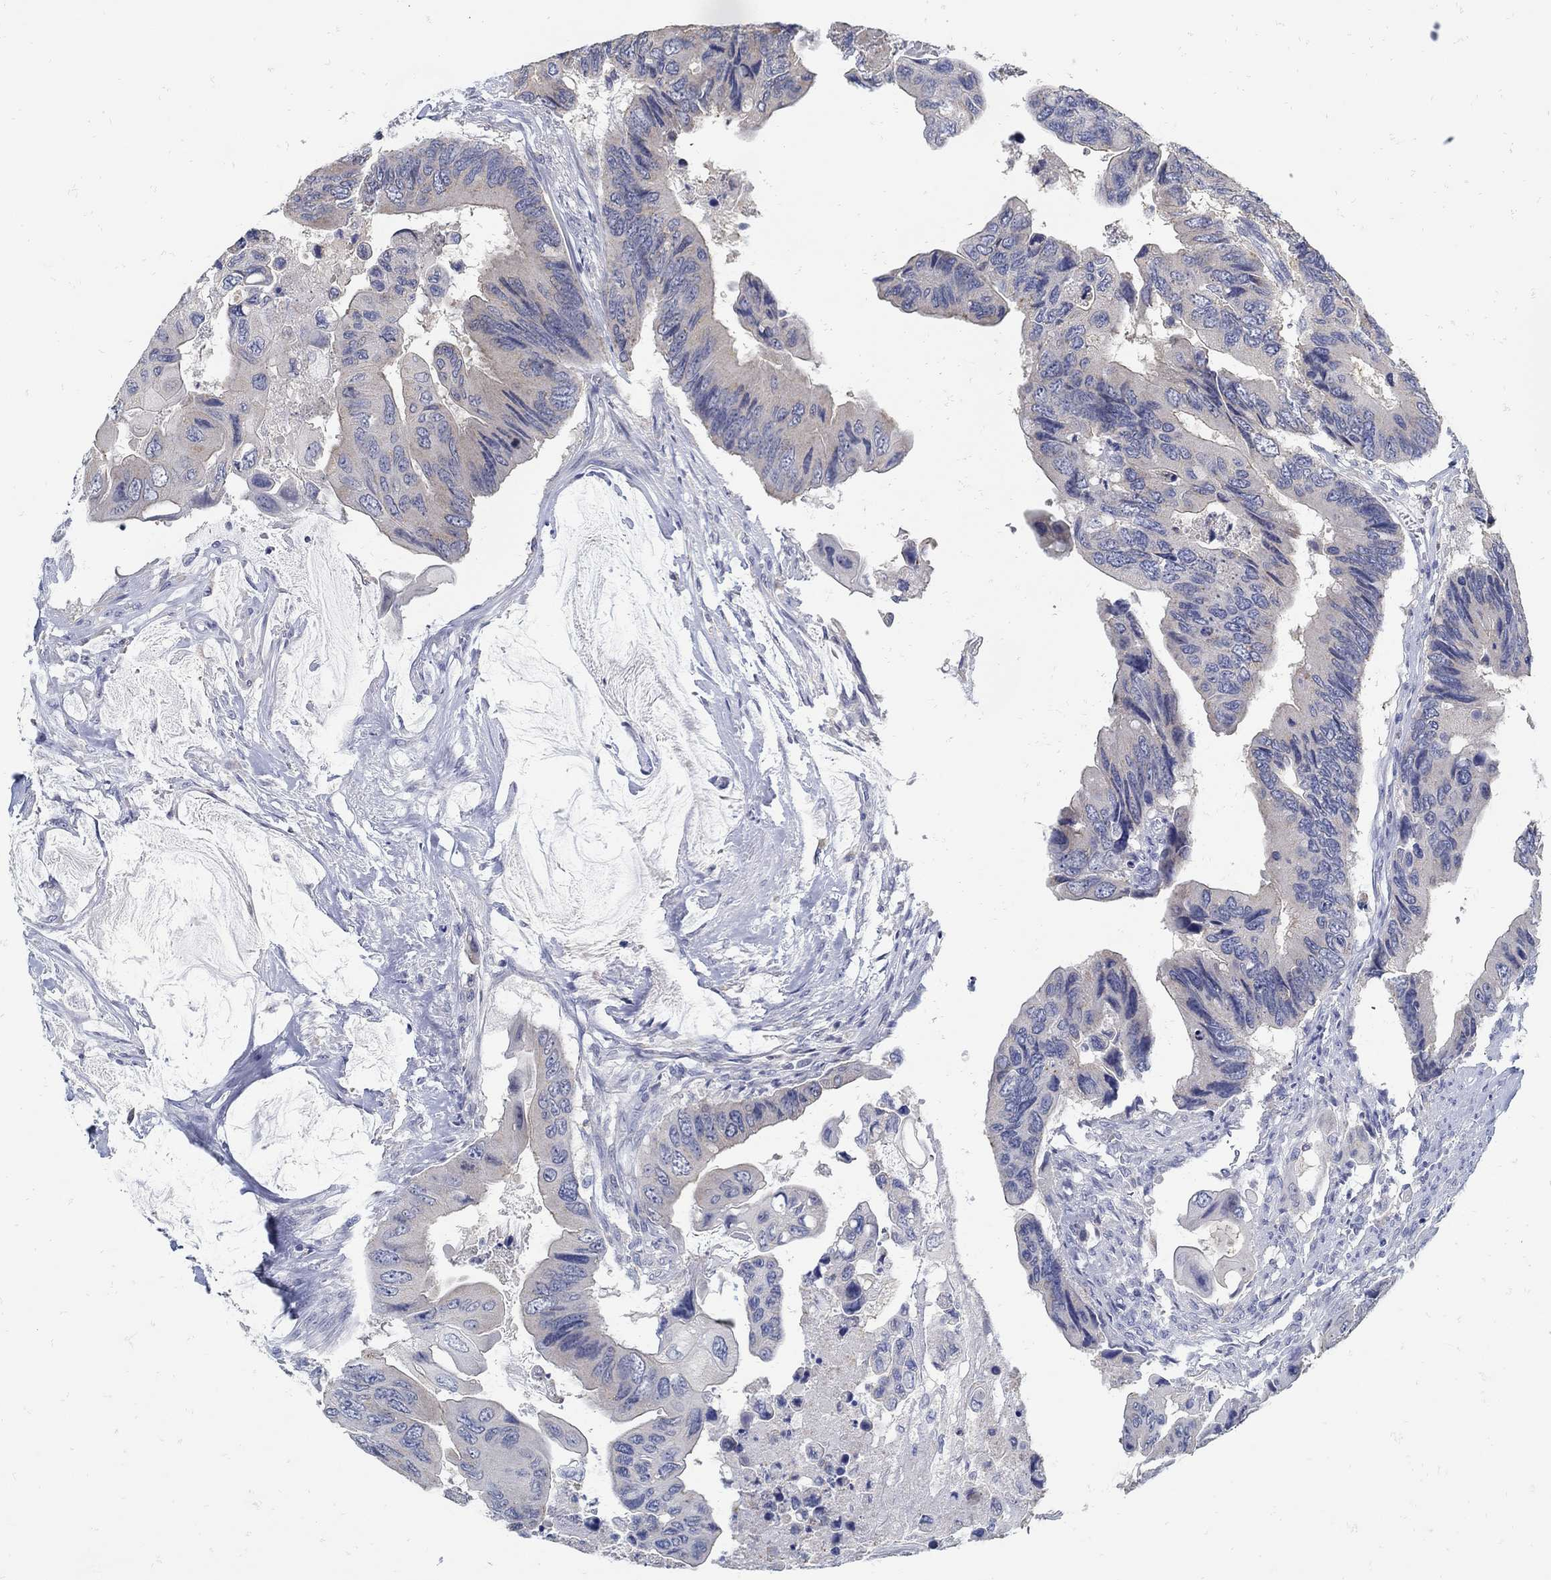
{"staining": {"intensity": "negative", "quantity": "none", "location": "none"}, "tissue": "colorectal cancer", "cell_type": "Tumor cells", "image_type": "cancer", "snomed": [{"axis": "morphology", "description": "Adenocarcinoma, NOS"}, {"axis": "topography", "description": "Rectum"}], "caption": "Immunohistochemistry photomicrograph of adenocarcinoma (colorectal) stained for a protein (brown), which exhibits no positivity in tumor cells.", "gene": "ZFAND4", "patient": {"sex": "male", "age": 63}}